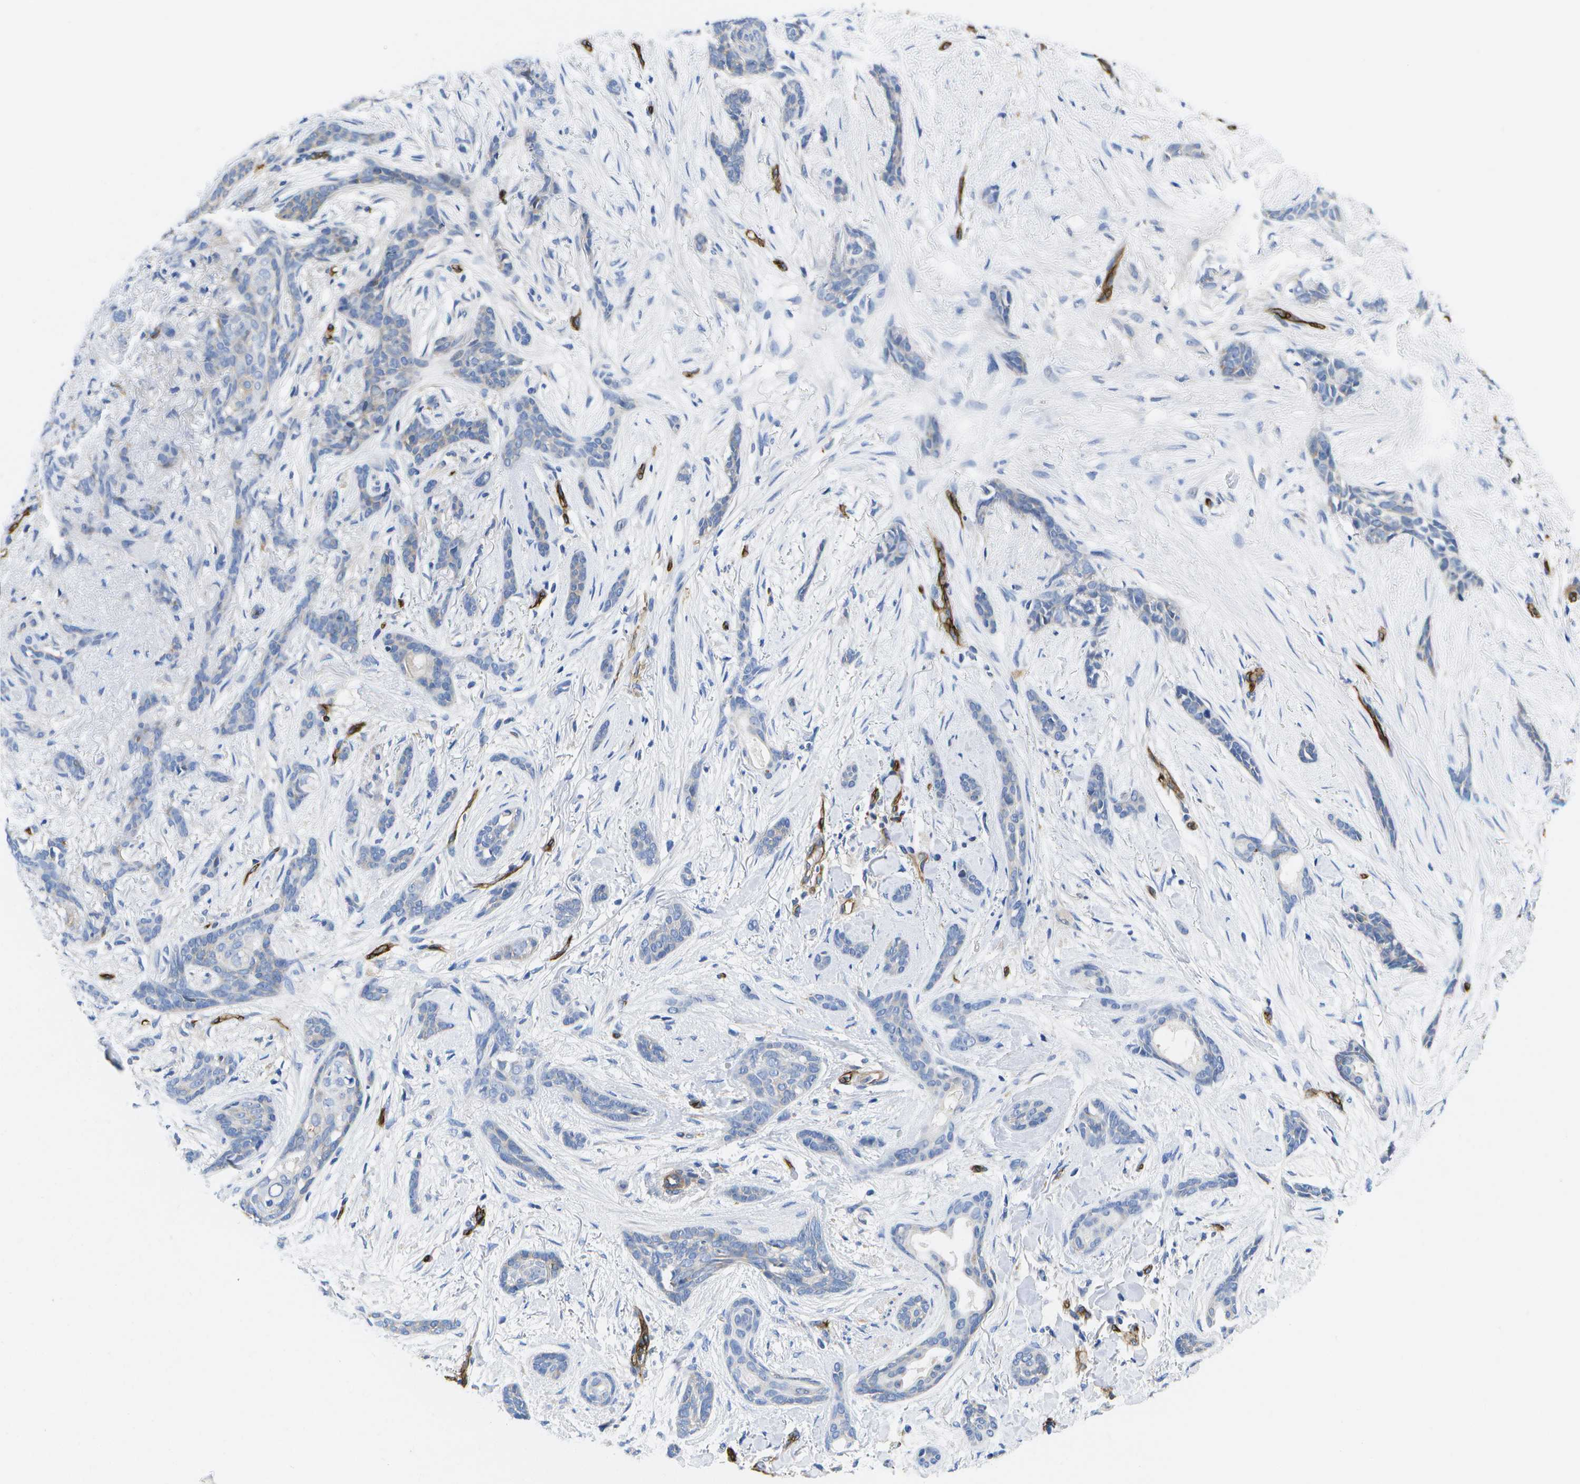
{"staining": {"intensity": "negative", "quantity": "none", "location": "none"}, "tissue": "skin cancer", "cell_type": "Tumor cells", "image_type": "cancer", "snomed": [{"axis": "morphology", "description": "Basal cell carcinoma"}, {"axis": "morphology", "description": "Adnexal tumor, benign"}, {"axis": "topography", "description": "Skin"}], "caption": "This is a photomicrograph of immunohistochemistry (IHC) staining of skin cancer, which shows no positivity in tumor cells.", "gene": "DYSF", "patient": {"sex": "female", "age": 42}}